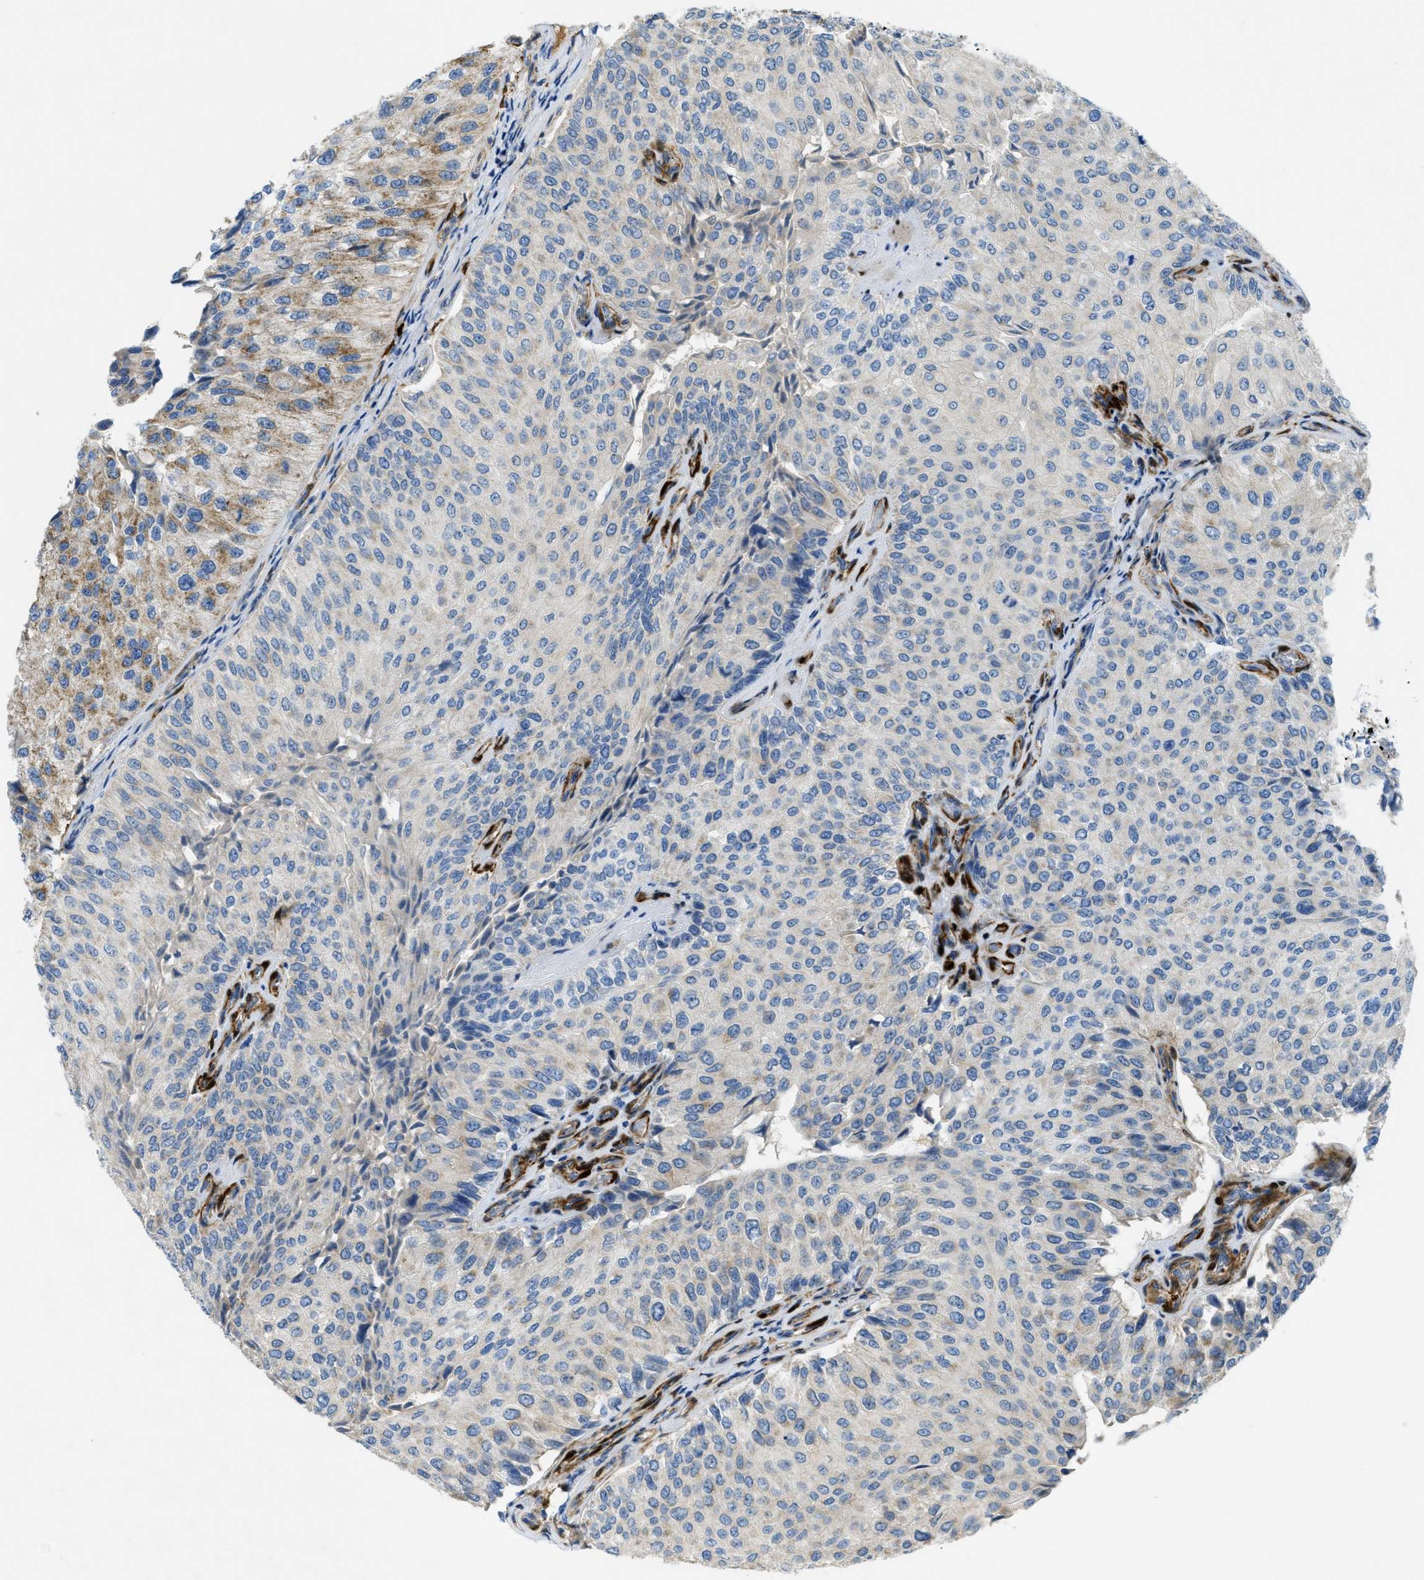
{"staining": {"intensity": "moderate", "quantity": "25%-75%", "location": "cytoplasmic/membranous"}, "tissue": "urothelial cancer", "cell_type": "Tumor cells", "image_type": "cancer", "snomed": [{"axis": "morphology", "description": "Urothelial carcinoma, High grade"}, {"axis": "topography", "description": "Kidney"}, {"axis": "topography", "description": "Urinary bladder"}], "caption": "Tumor cells reveal medium levels of moderate cytoplasmic/membranous positivity in about 25%-75% of cells in human urothelial cancer.", "gene": "CYGB", "patient": {"sex": "male", "age": 77}}